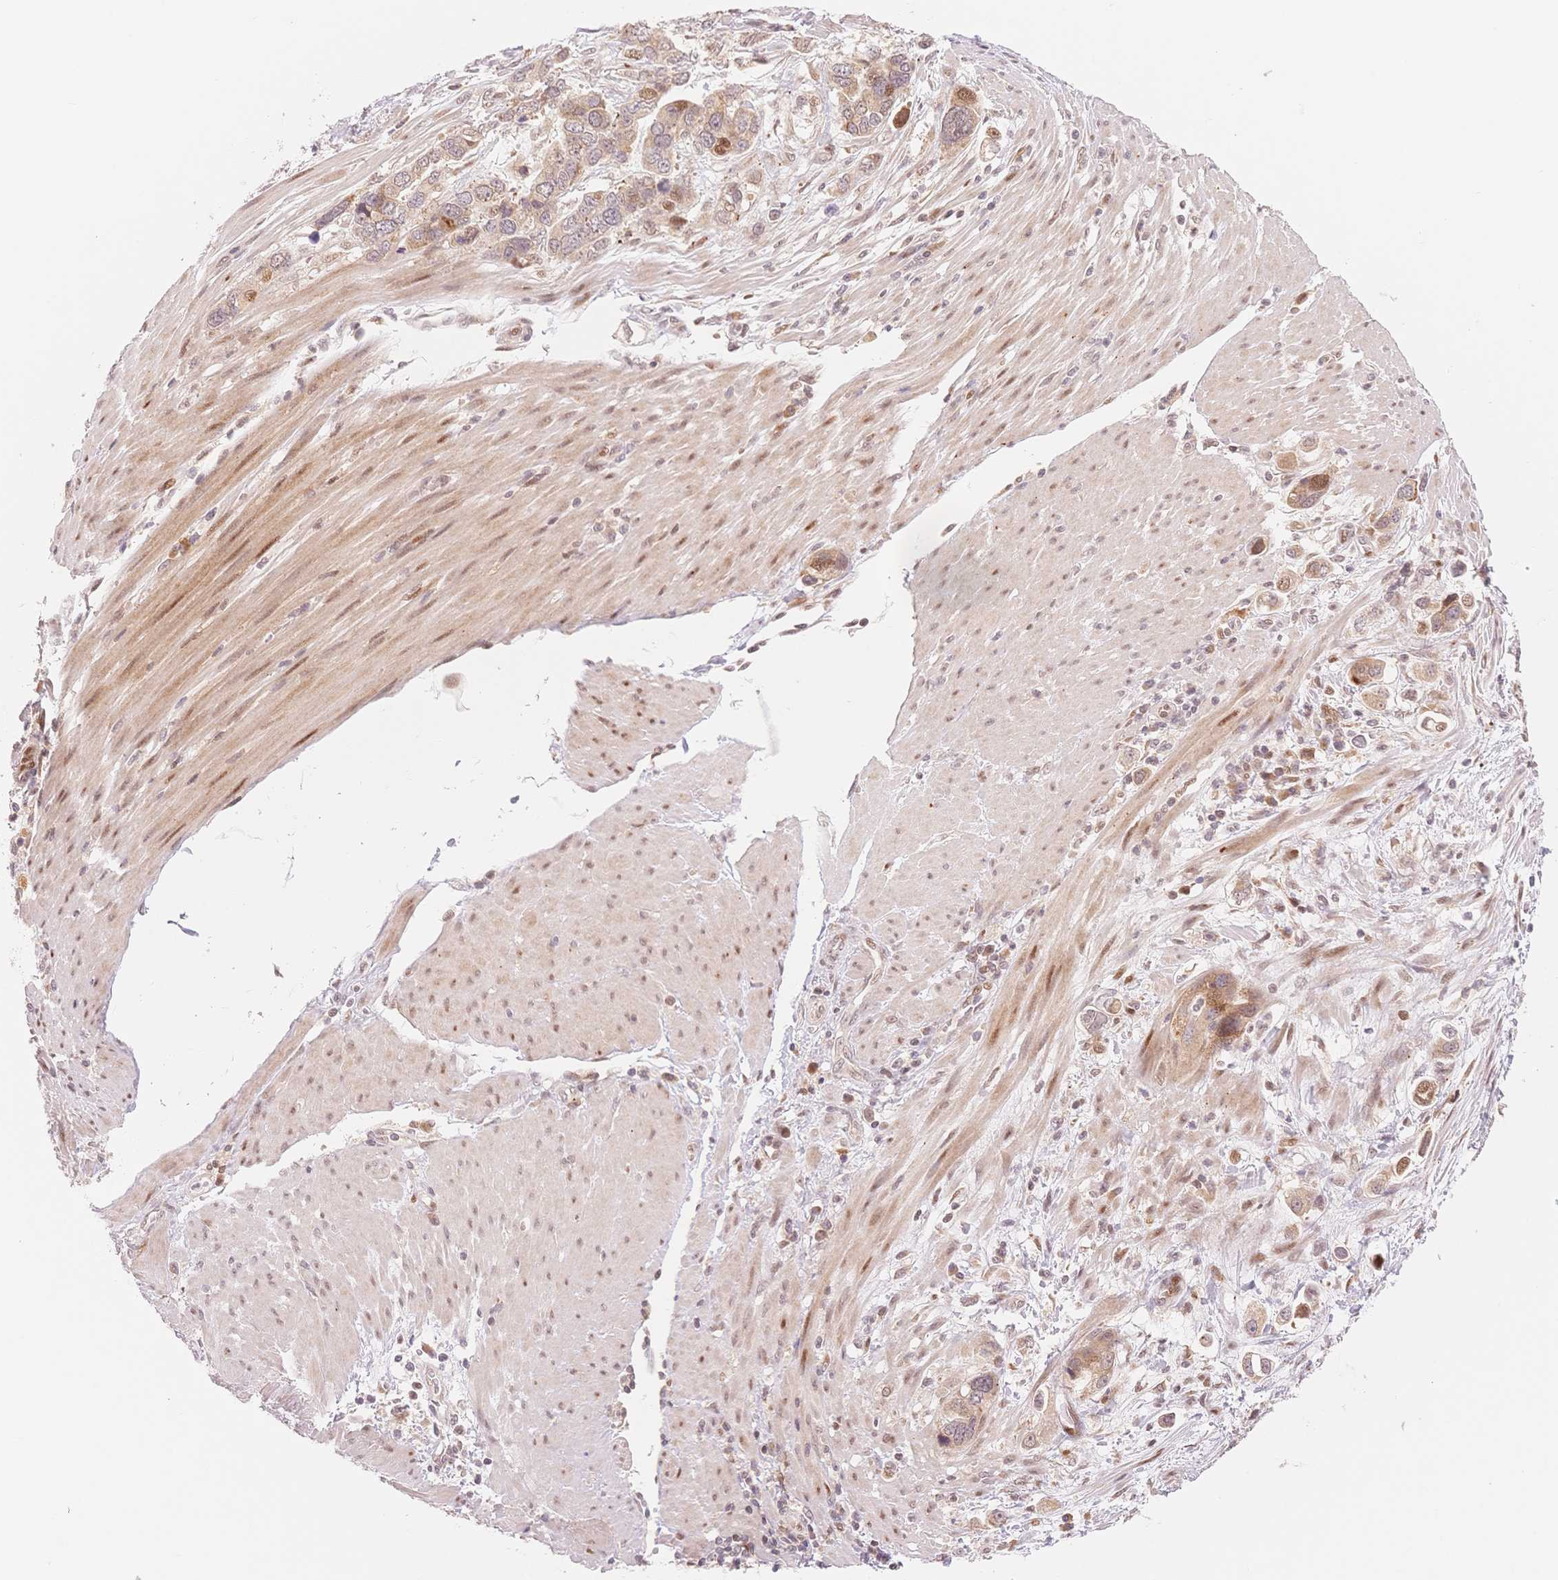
{"staining": {"intensity": "weak", "quantity": ">75%", "location": "cytoplasmic/membranous"}, "tissue": "stomach cancer", "cell_type": "Tumor cells", "image_type": "cancer", "snomed": [{"axis": "morphology", "description": "Adenocarcinoma, NOS"}, {"axis": "topography", "description": "Stomach, lower"}], "caption": "Stomach adenocarcinoma was stained to show a protein in brown. There is low levels of weak cytoplasmic/membranous positivity in approximately >75% of tumor cells.", "gene": "STK39", "patient": {"sex": "female", "age": 93}}